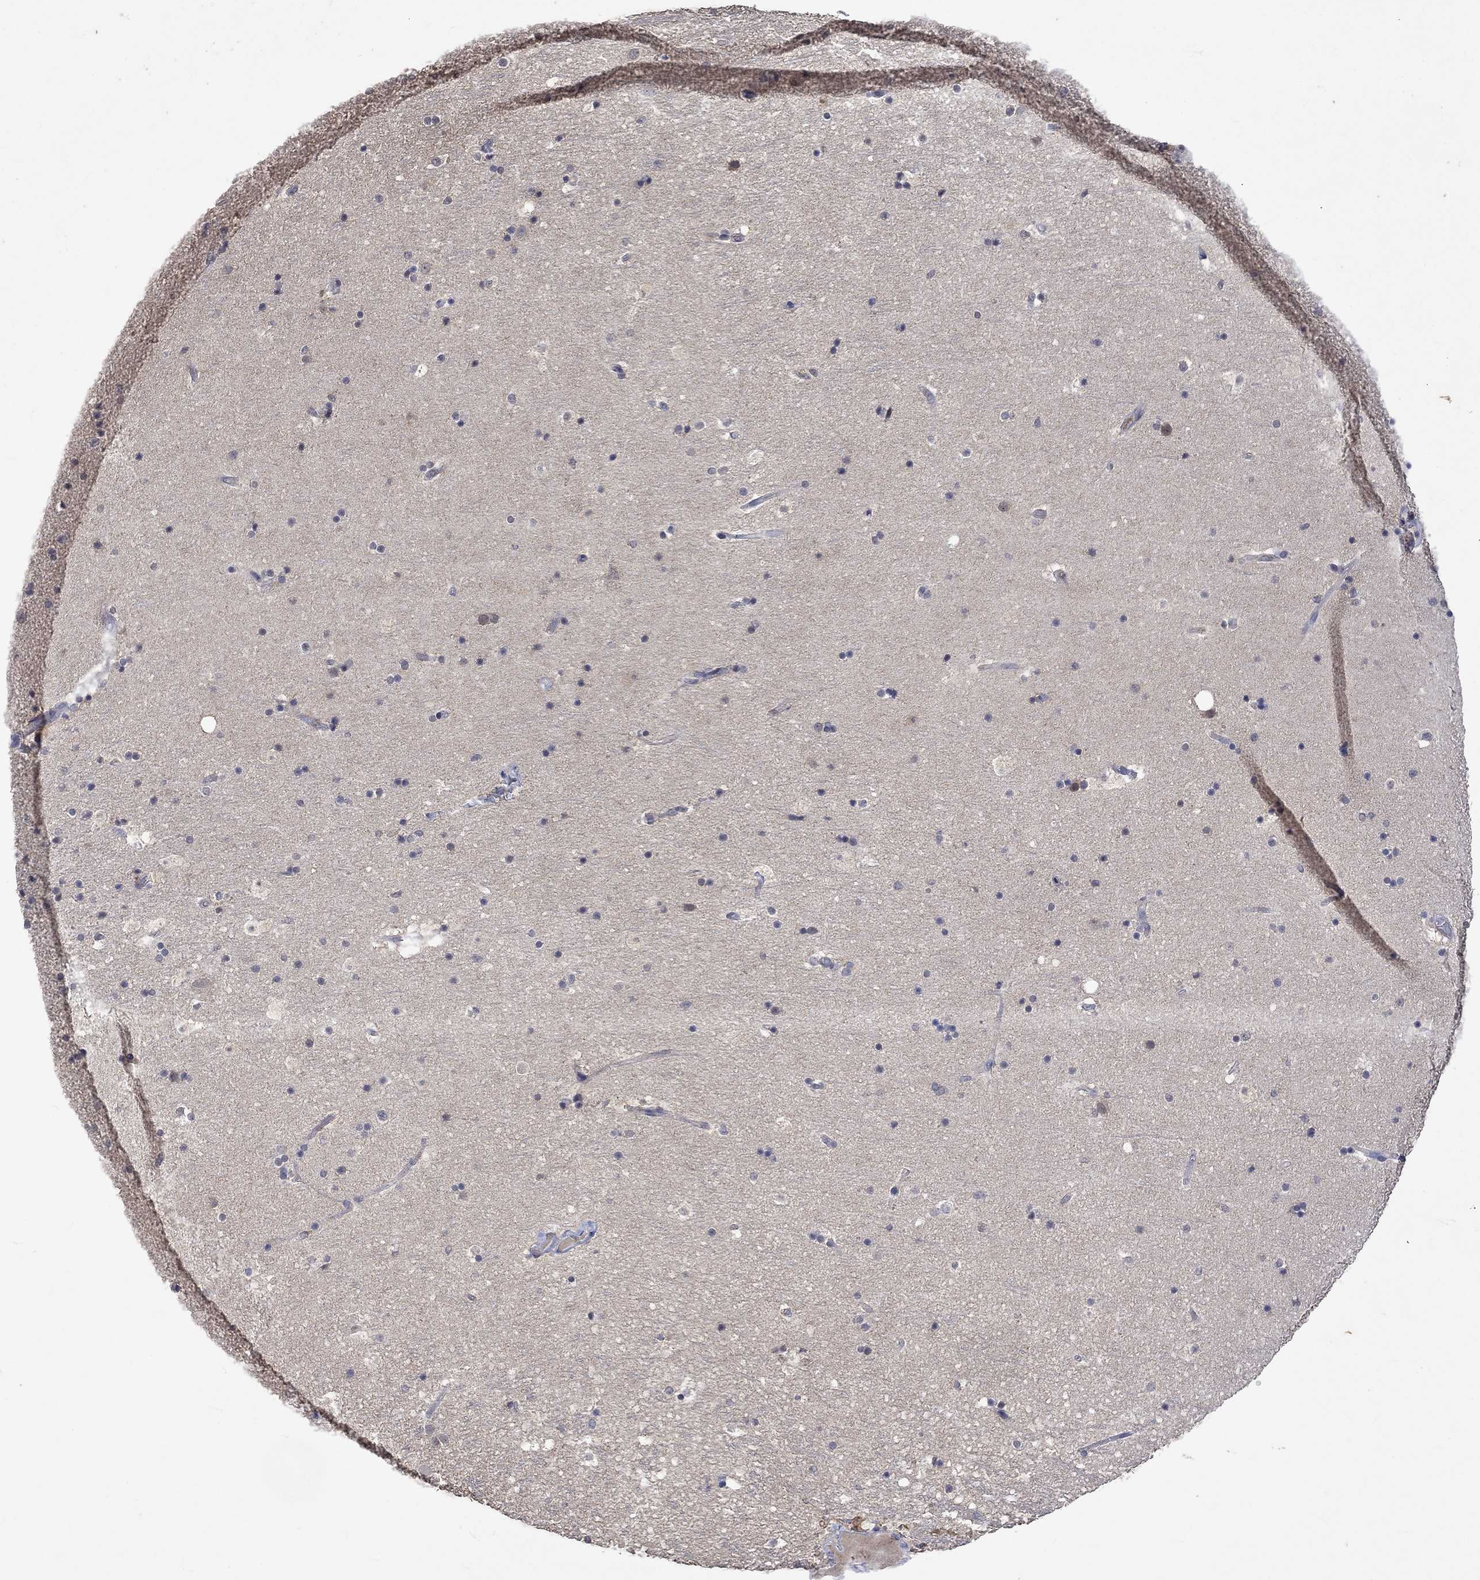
{"staining": {"intensity": "negative", "quantity": "none", "location": "none"}, "tissue": "hippocampus", "cell_type": "Glial cells", "image_type": "normal", "snomed": [{"axis": "morphology", "description": "Normal tissue, NOS"}, {"axis": "topography", "description": "Hippocampus"}], "caption": "Benign hippocampus was stained to show a protein in brown. There is no significant staining in glial cells. (Brightfield microscopy of DAB (3,3'-diaminobenzidine) IHC at high magnification).", "gene": "PTPN20", "patient": {"sex": "male", "age": 51}}